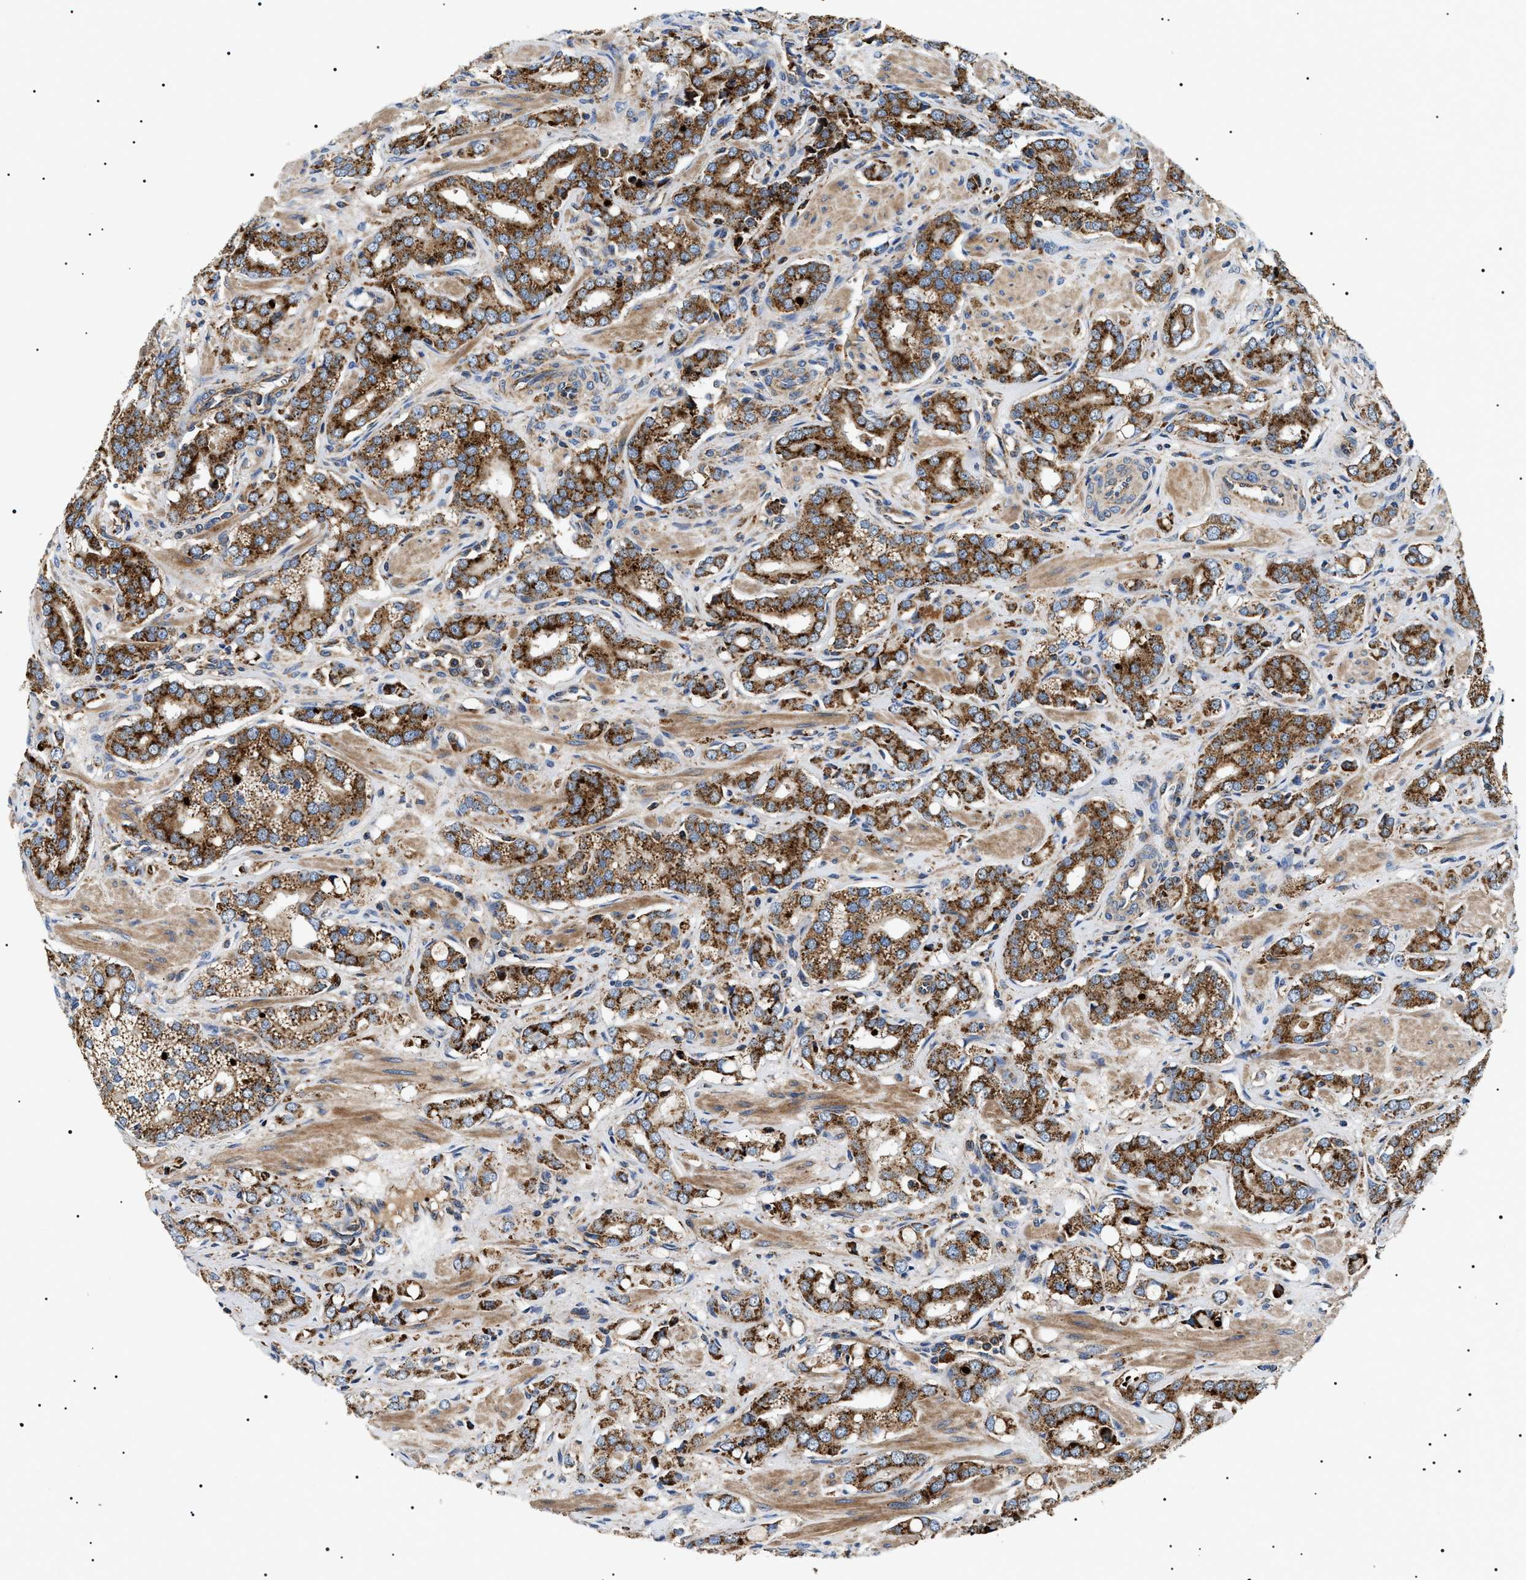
{"staining": {"intensity": "strong", "quantity": ">75%", "location": "cytoplasmic/membranous"}, "tissue": "prostate cancer", "cell_type": "Tumor cells", "image_type": "cancer", "snomed": [{"axis": "morphology", "description": "Adenocarcinoma, High grade"}, {"axis": "topography", "description": "Prostate"}], "caption": "Immunohistochemical staining of human prostate cancer exhibits high levels of strong cytoplasmic/membranous expression in about >75% of tumor cells. (Brightfield microscopy of DAB IHC at high magnification).", "gene": "OXSM", "patient": {"sex": "male", "age": 52}}